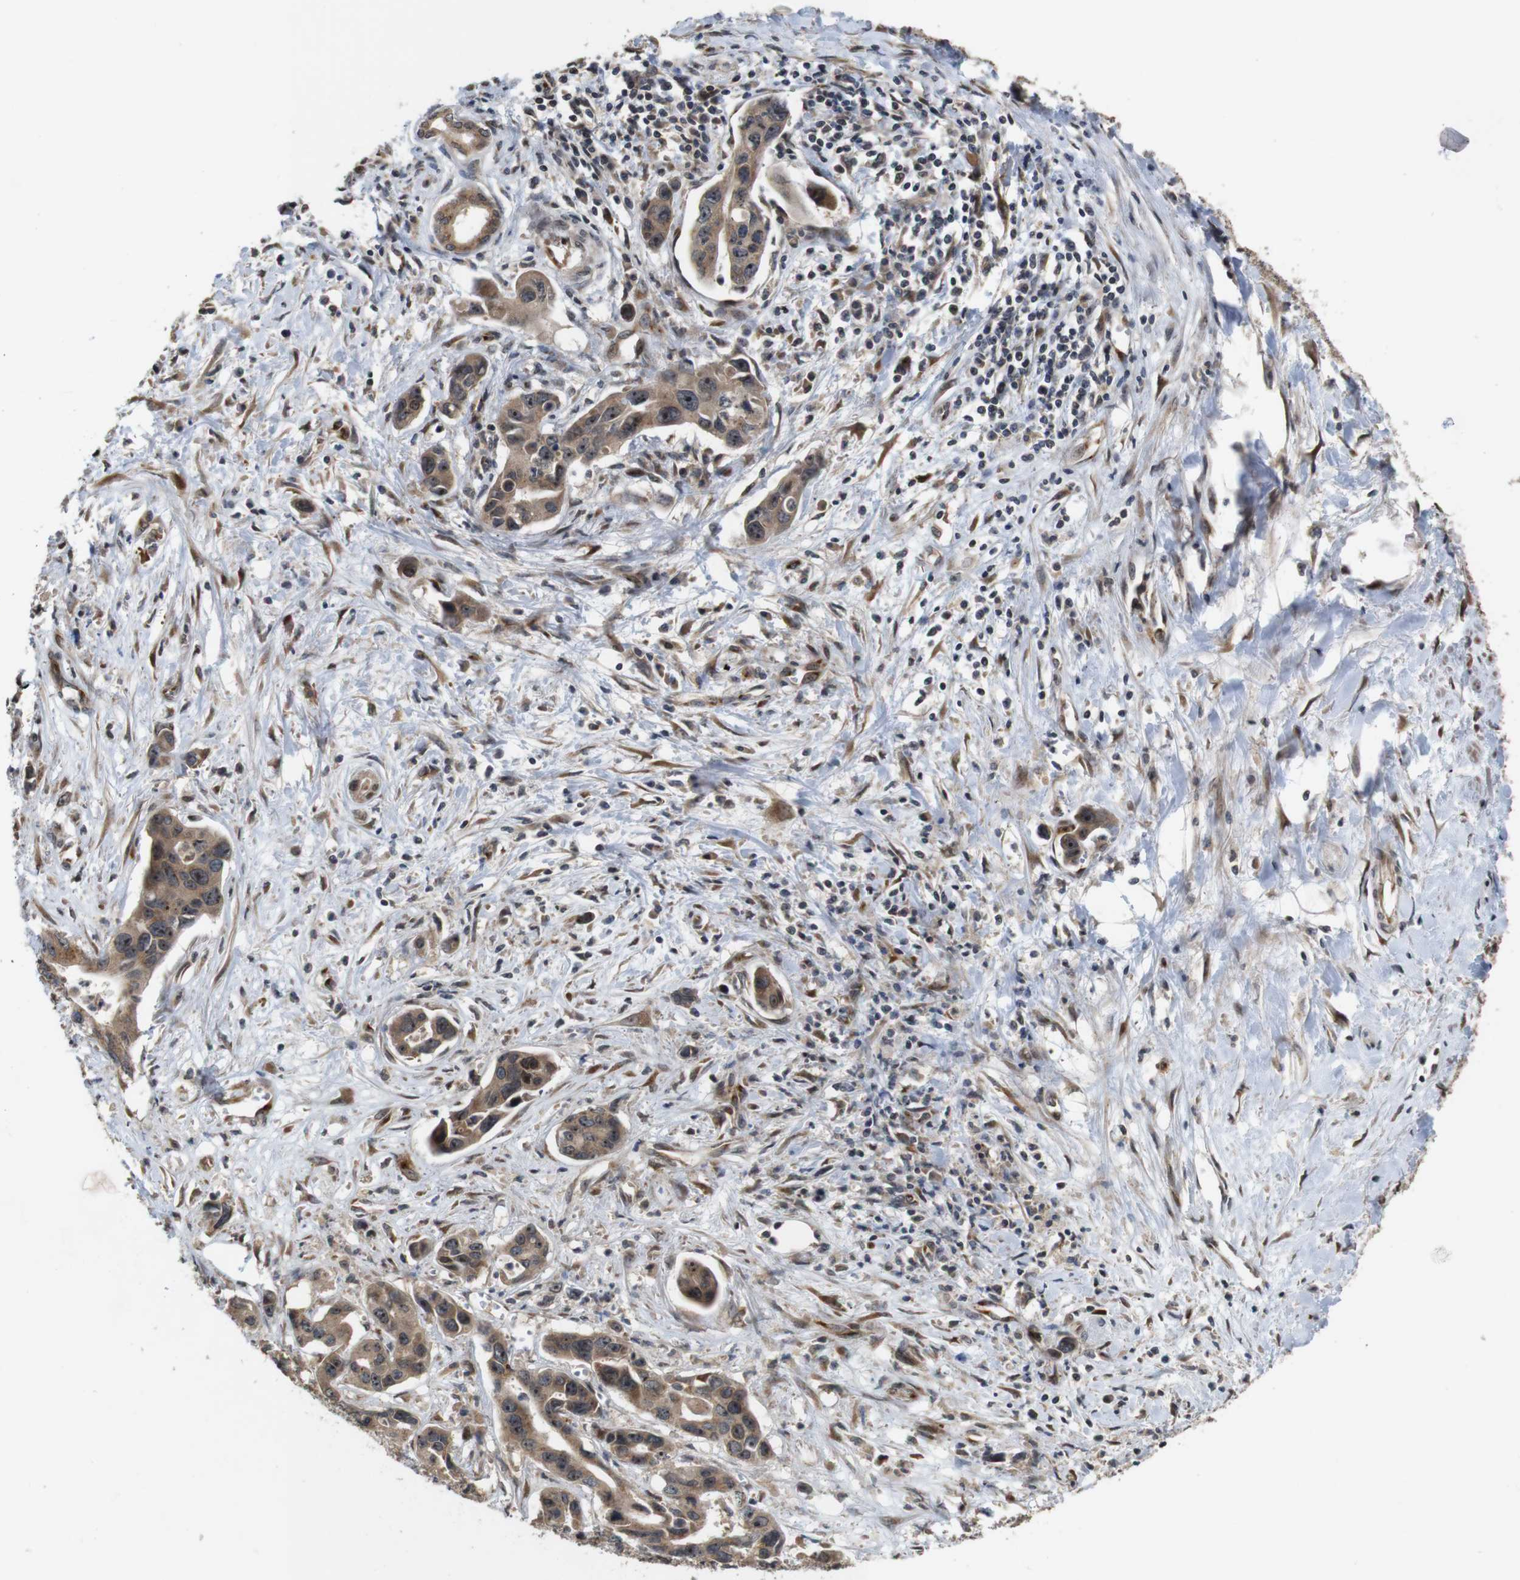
{"staining": {"intensity": "moderate", "quantity": ">75%", "location": "cytoplasmic/membranous,nuclear"}, "tissue": "liver cancer", "cell_type": "Tumor cells", "image_type": "cancer", "snomed": [{"axis": "morphology", "description": "Cholangiocarcinoma"}, {"axis": "topography", "description": "Liver"}], "caption": "Approximately >75% of tumor cells in human liver cholangiocarcinoma exhibit moderate cytoplasmic/membranous and nuclear protein positivity as visualized by brown immunohistochemical staining.", "gene": "EFCAB14", "patient": {"sex": "female", "age": 65}}